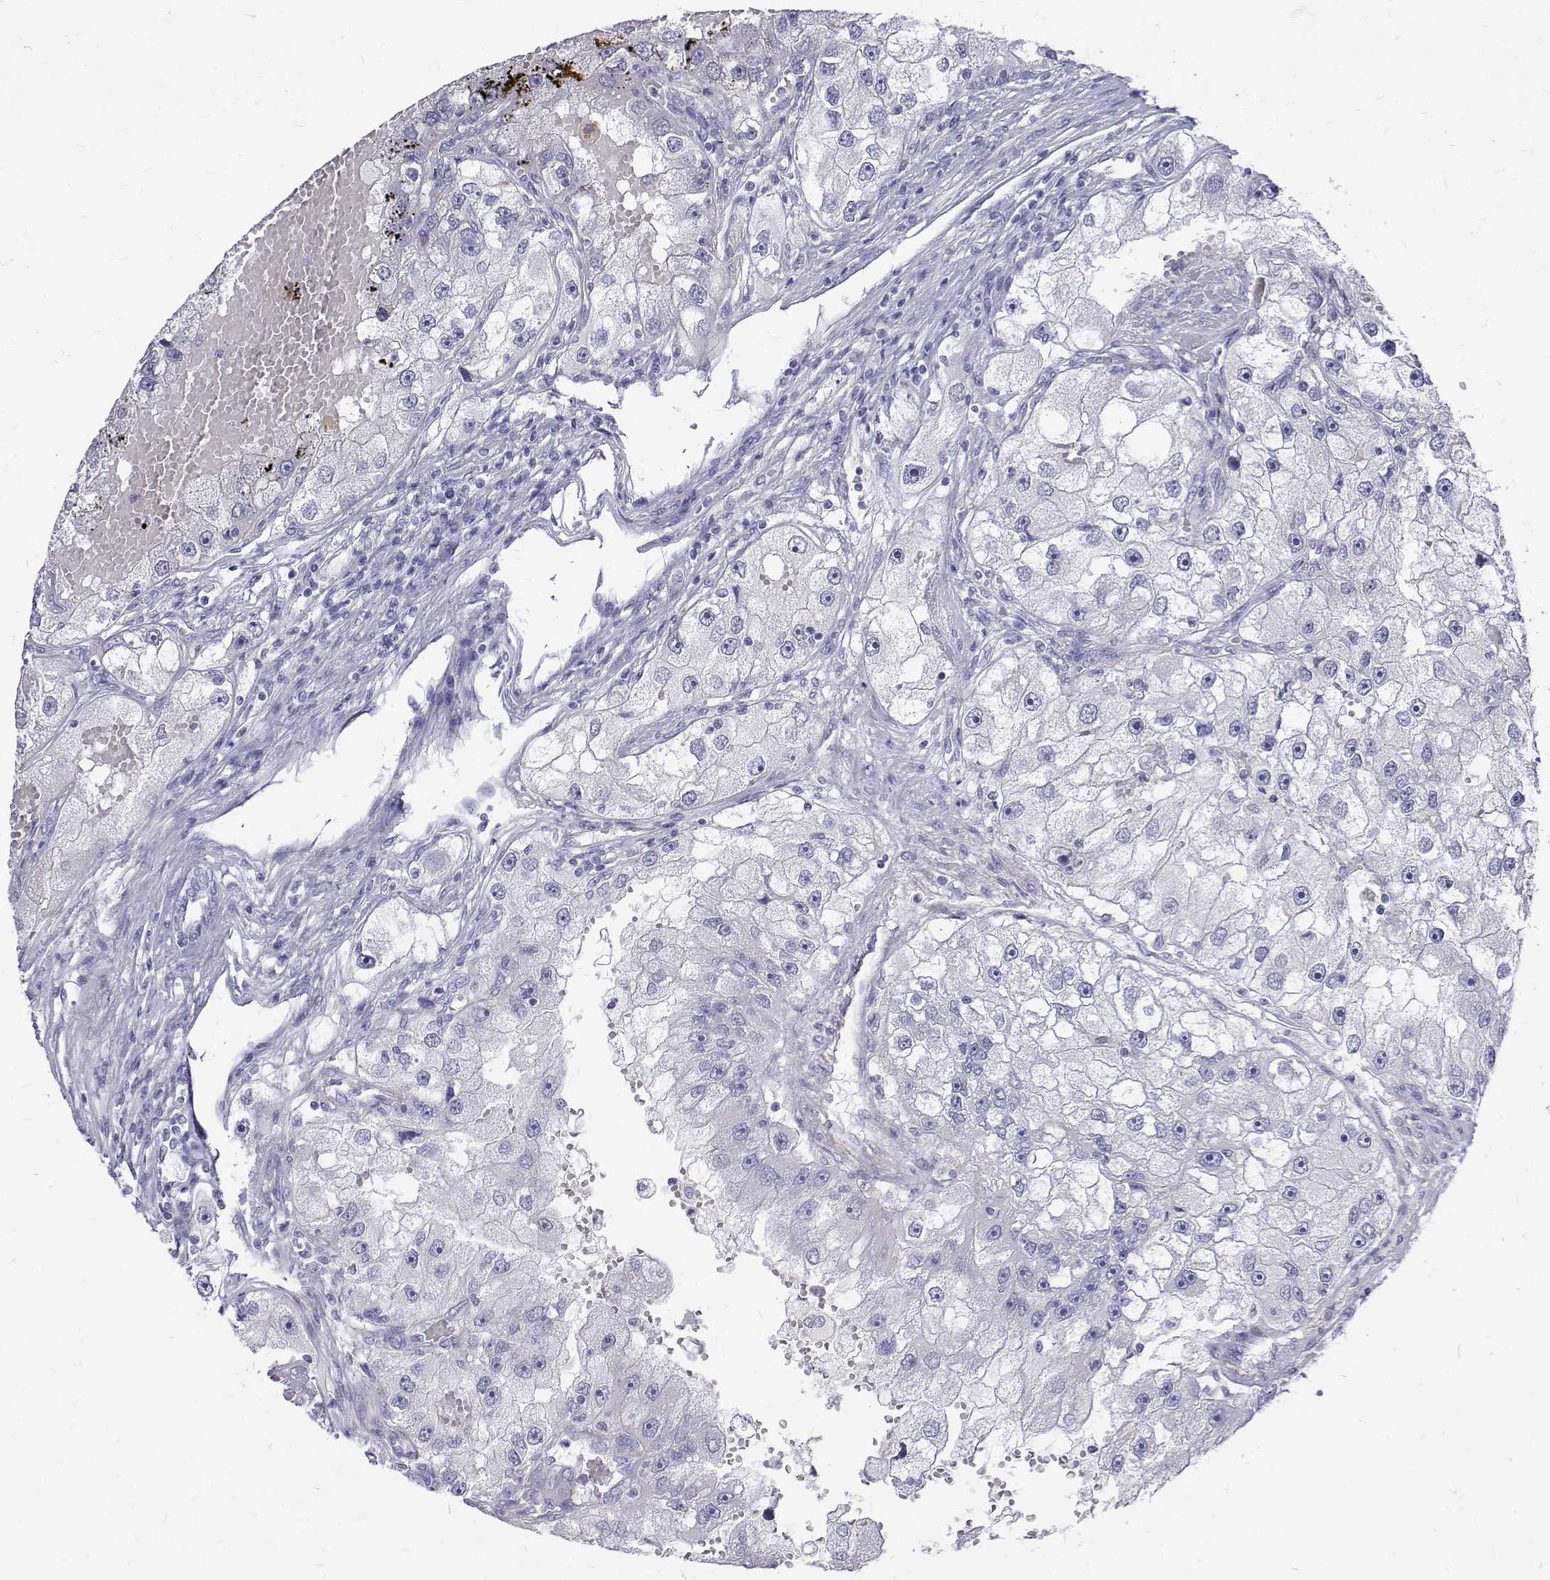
{"staining": {"intensity": "negative", "quantity": "none", "location": "none"}, "tissue": "renal cancer", "cell_type": "Tumor cells", "image_type": "cancer", "snomed": [{"axis": "morphology", "description": "Adenocarcinoma, NOS"}, {"axis": "topography", "description": "Kidney"}], "caption": "Tumor cells are negative for protein expression in human renal cancer.", "gene": "OPRPN", "patient": {"sex": "male", "age": 63}}